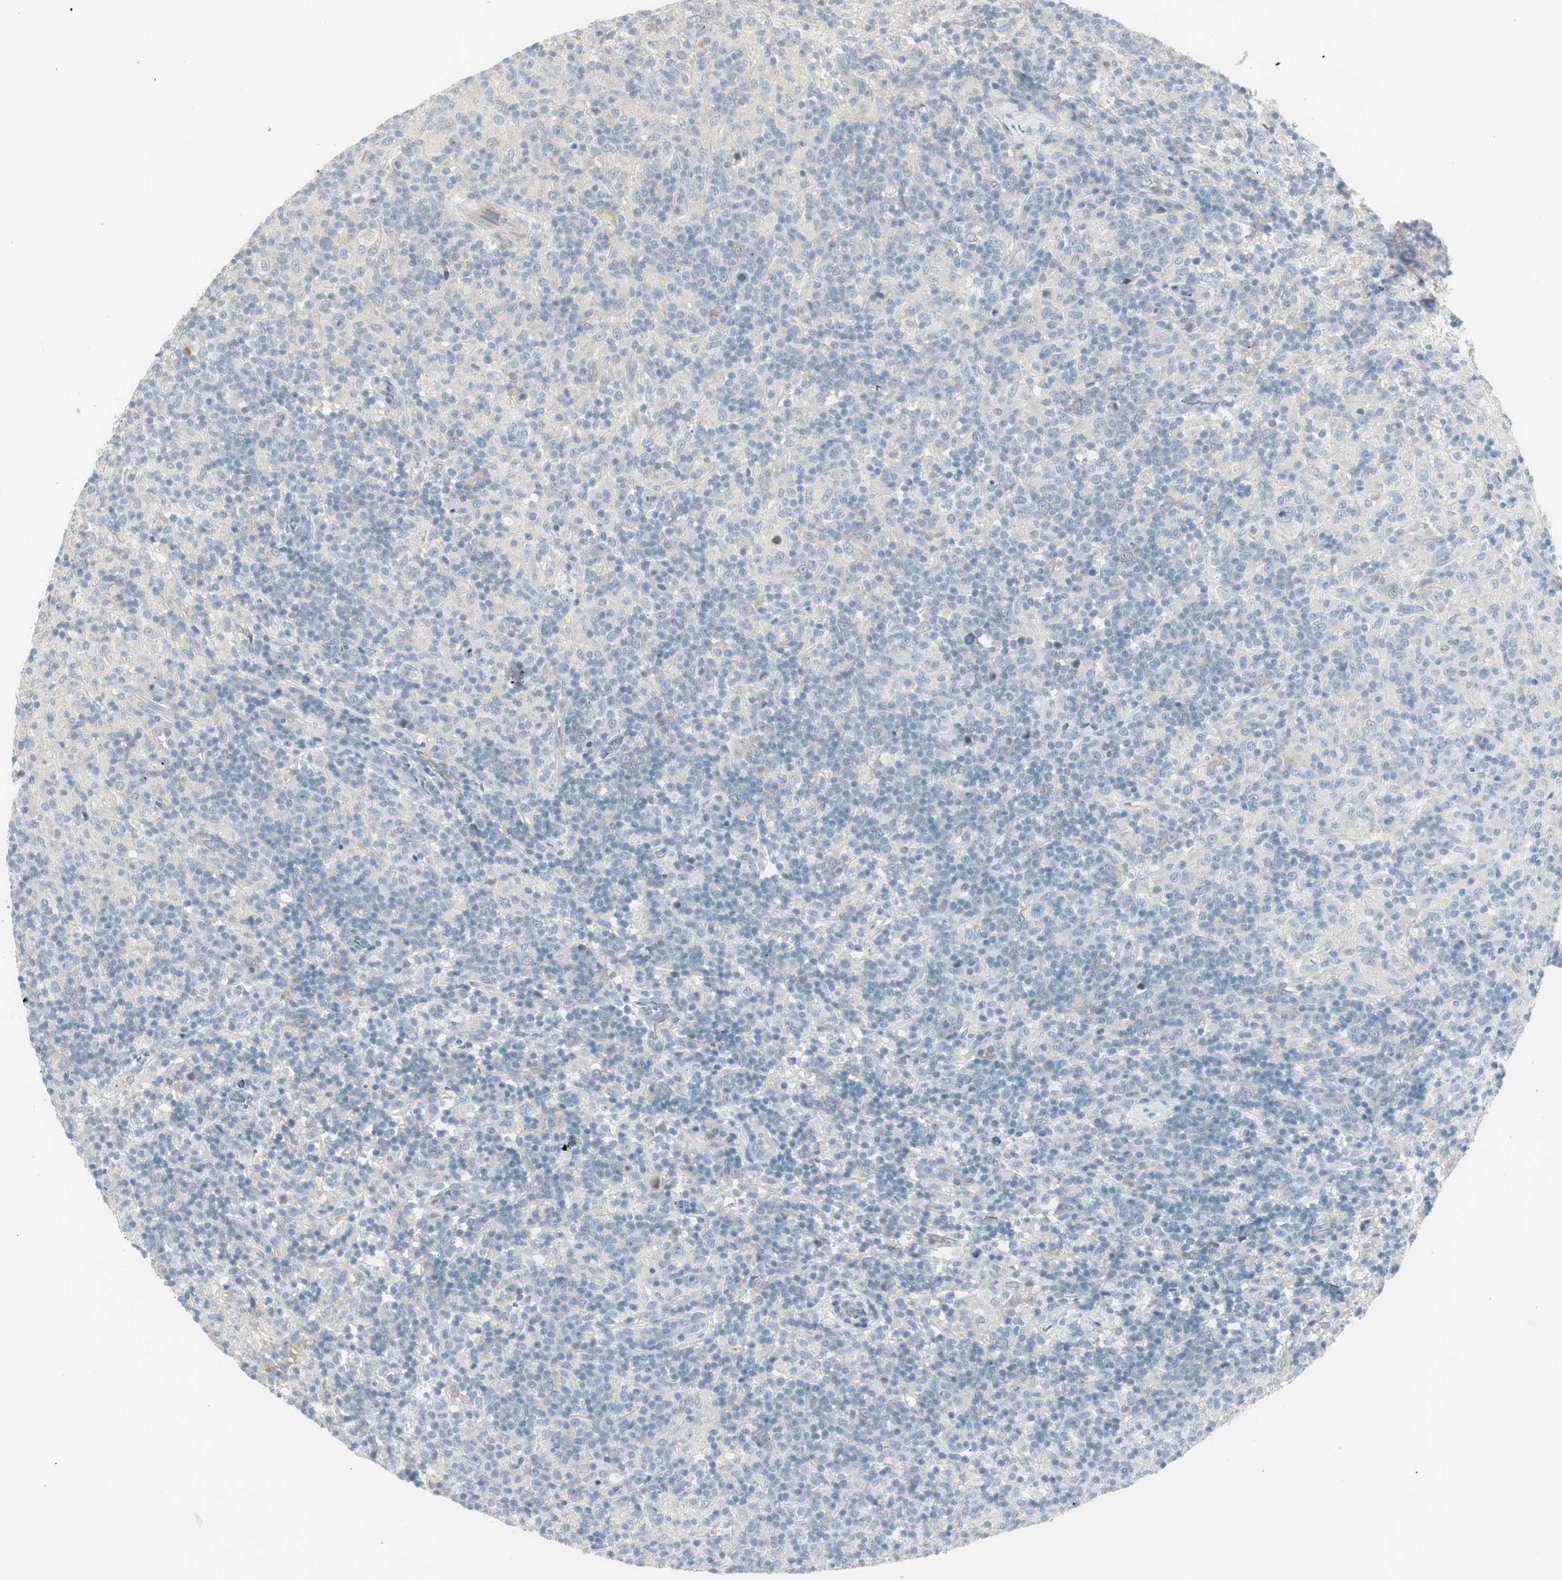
{"staining": {"intensity": "negative", "quantity": "none", "location": "none"}, "tissue": "lymphoma", "cell_type": "Tumor cells", "image_type": "cancer", "snomed": [{"axis": "morphology", "description": "Hodgkin's disease, NOS"}, {"axis": "topography", "description": "Lymph node"}], "caption": "This photomicrograph is of lymphoma stained with immunohistochemistry to label a protein in brown with the nuclei are counter-stained blue. There is no positivity in tumor cells.", "gene": "MAPRE3", "patient": {"sex": "male", "age": 70}}